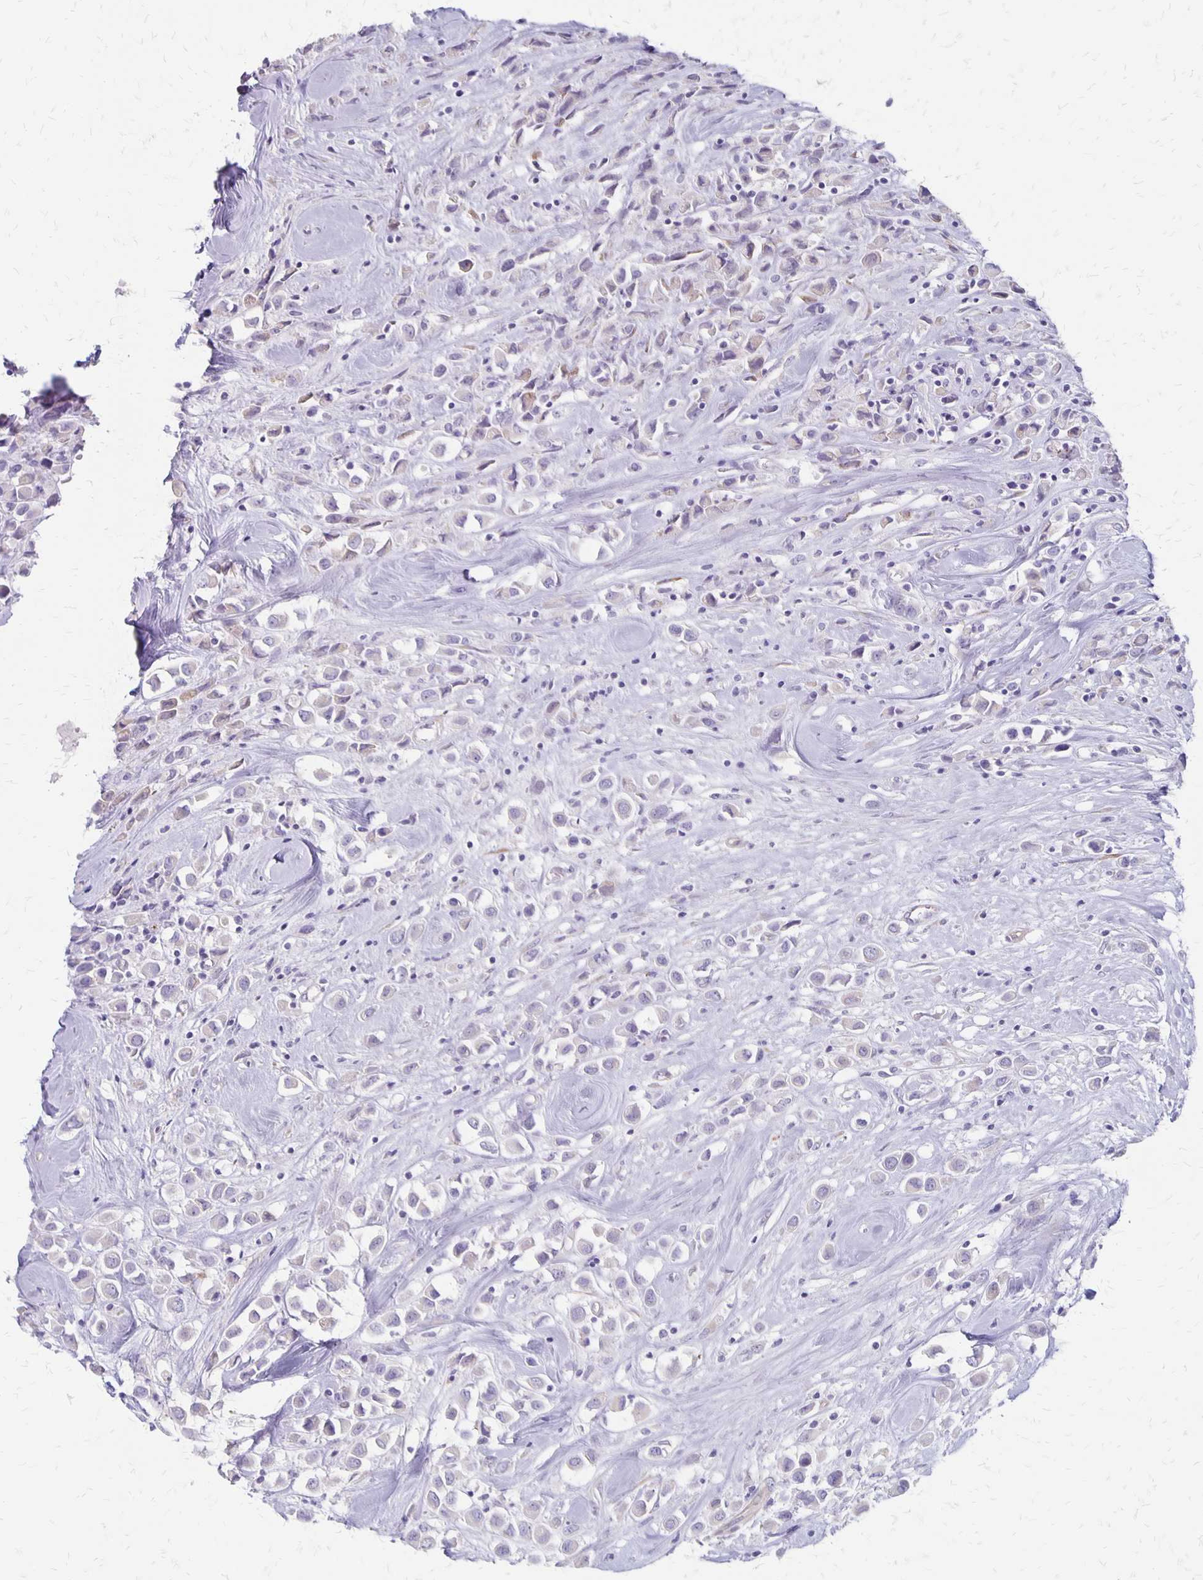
{"staining": {"intensity": "negative", "quantity": "none", "location": "none"}, "tissue": "breast cancer", "cell_type": "Tumor cells", "image_type": "cancer", "snomed": [{"axis": "morphology", "description": "Duct carcinoma"}, {"axis": "topography", "description": "Breast"}], "caption": "Immunohistochemistry (IHC) image of infiltrating ductal carcinoma (breast) stained for a protein (brown), which displays no staining in tumor cells.", "gene": "HOMER1", "patient": {"sex": "female", "age": 61}}